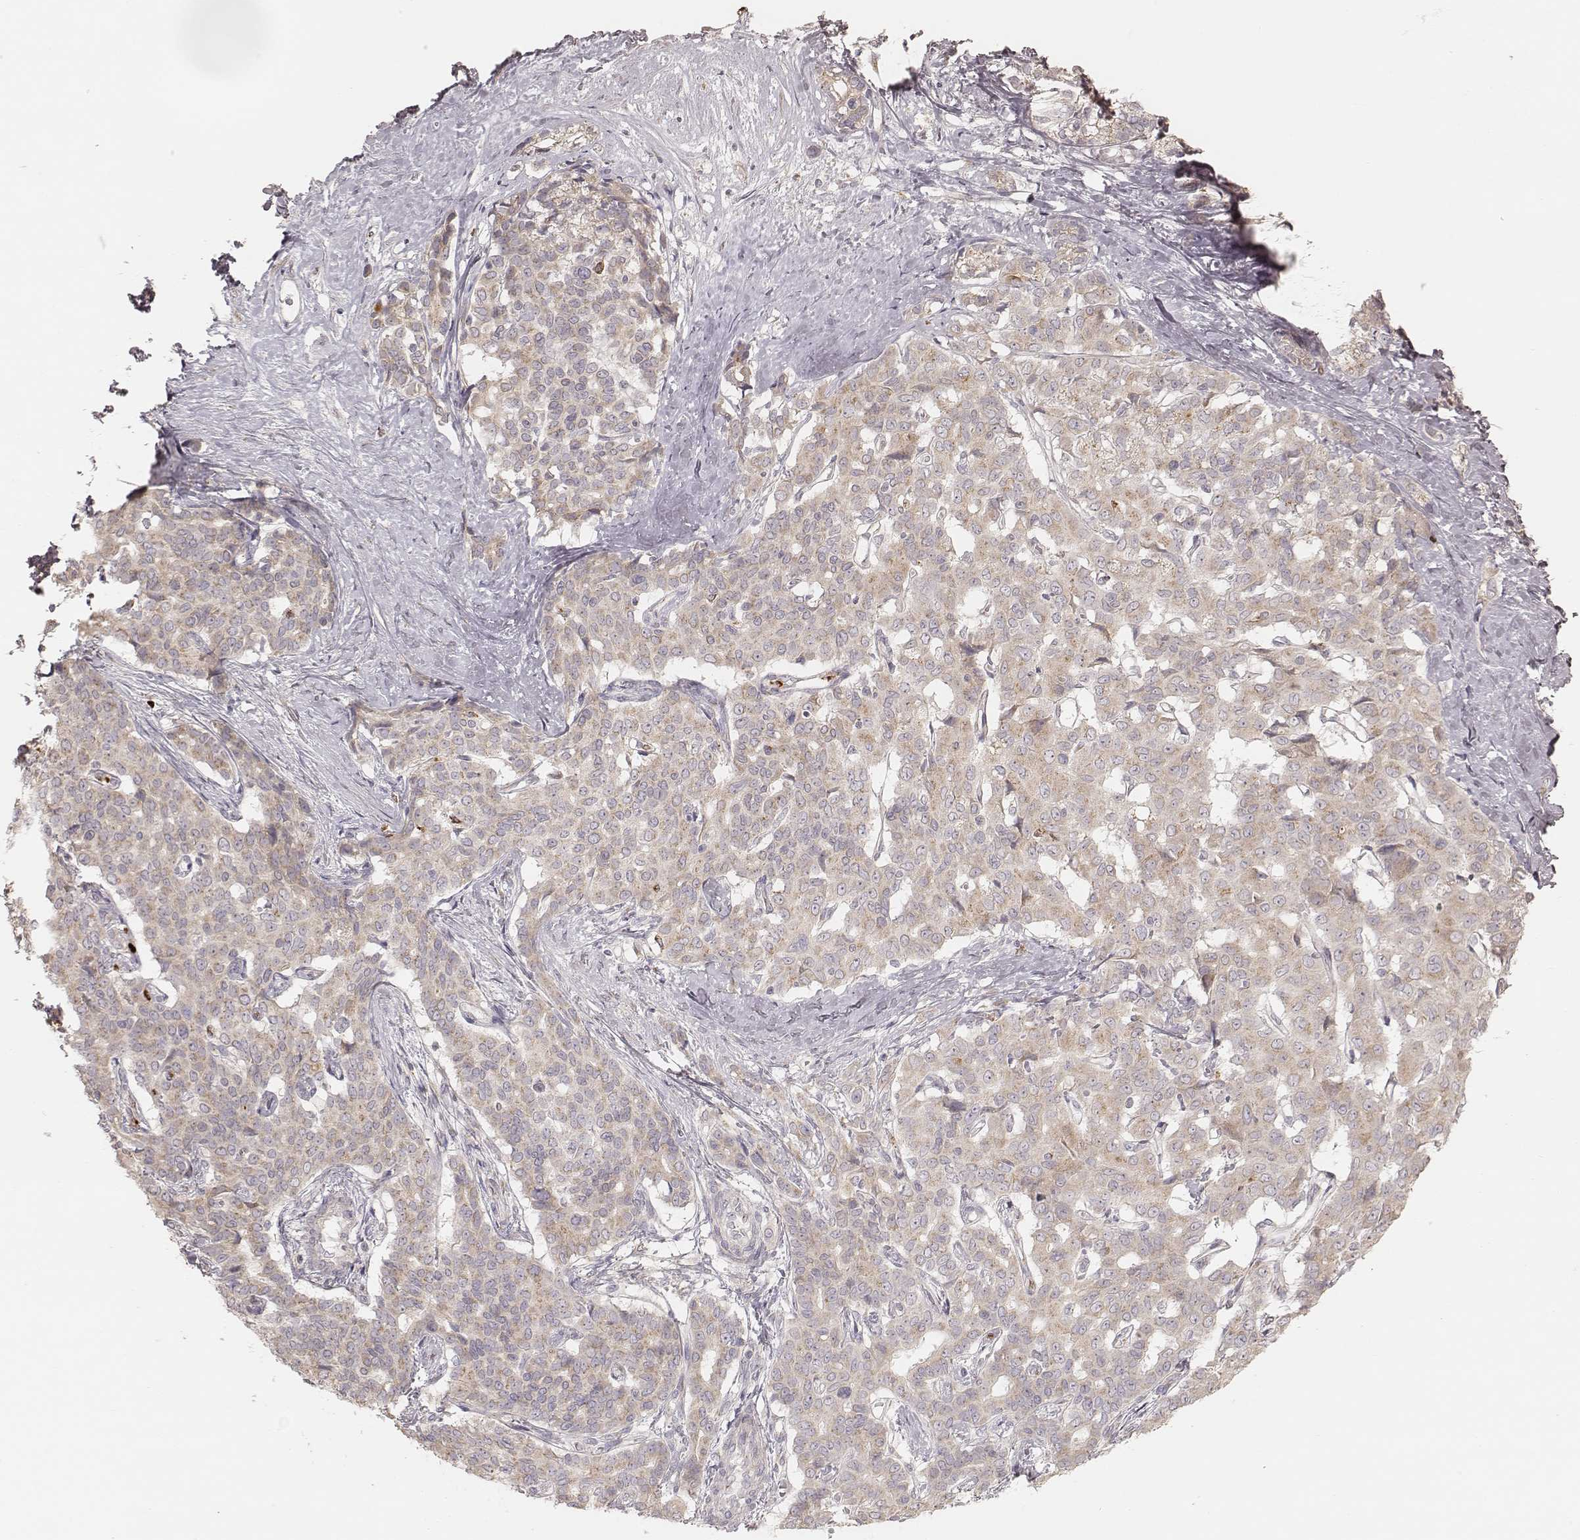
{"staining": {"intensity": "weak", "quantity": ">75%", "location": "cytoplasmic/membranous"}, "tissue": "liver cancer", "cell_type": "Tumor cells", "image_type": "cancer", "snomed": [{"axis": "morphology", "description": "Cholangiocarcinoma"}, {"axis": "topography", "description": "Liver"}], "caption": "Human liver cancer (cholangiocarcinoma) stained with a protein marker exhibits weak staining in tumor cells.", "gene": "ABCA7", "patient": {"sex": "female", "age": 47}}